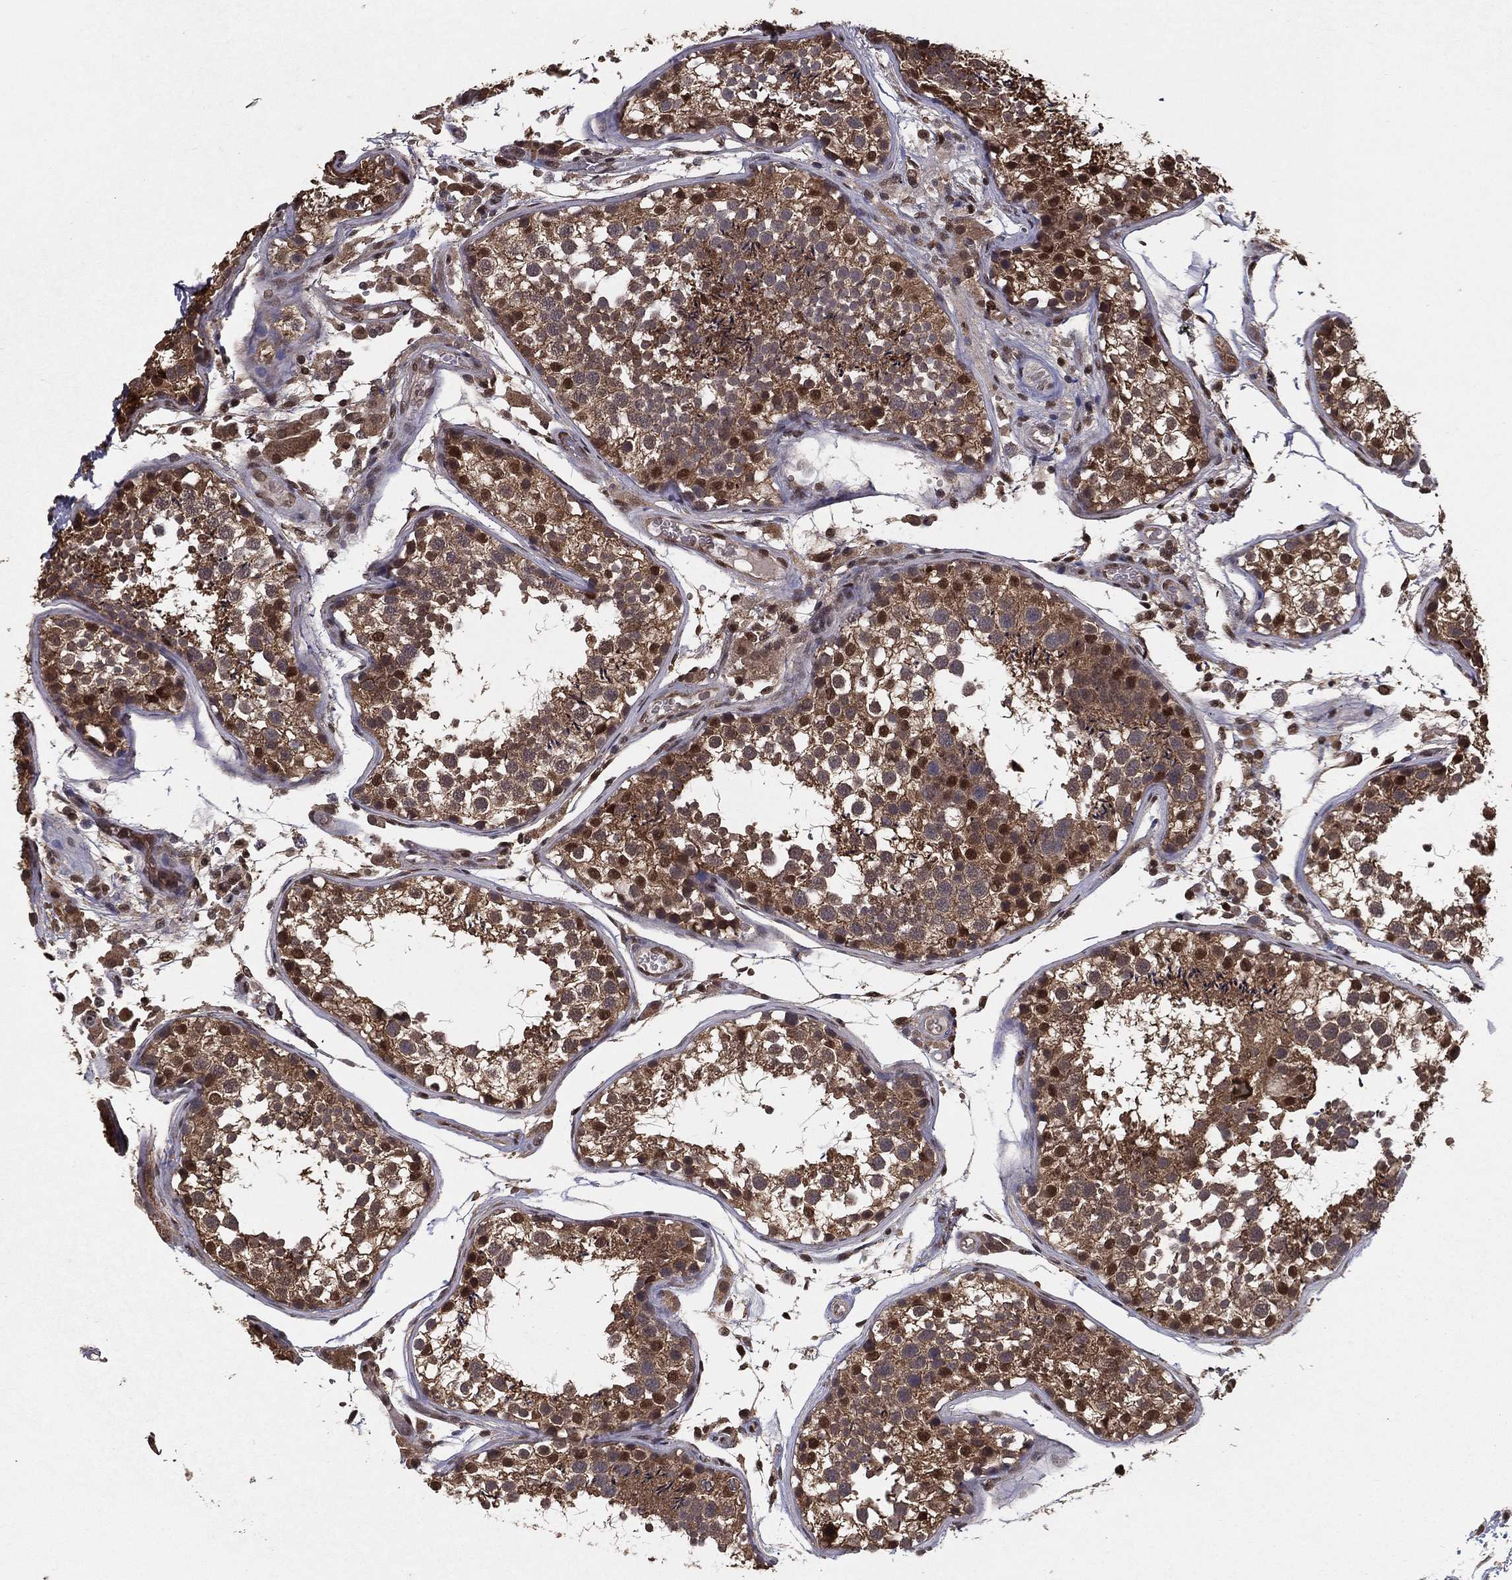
{"staining": {"intensity": "strong", "quantity": "25%-75%", "location": "cytoplasmic/membranous,nuclear"}, "tissue": "testis", "cell_type": "Cells in seminiferous ducts", "image_type": "normal", "snomed": [{"axis": "morphology", "description": "Normal tissue, NOS"}, {"axis": "topography", "description": "Testis"}], "caption": "Immunohistochemical staining of unremarkable human testis reveals strong cytoplasmic/membranous,nuclear protein expression in about 25%-75% of cells in seminiferous ducts. (DAB (3,3'-diaminobenzidine) IHC with brightfield microscopy, high magnification).", "gene": "CARM1", "patient": {"sex": "male", "age": 29}}